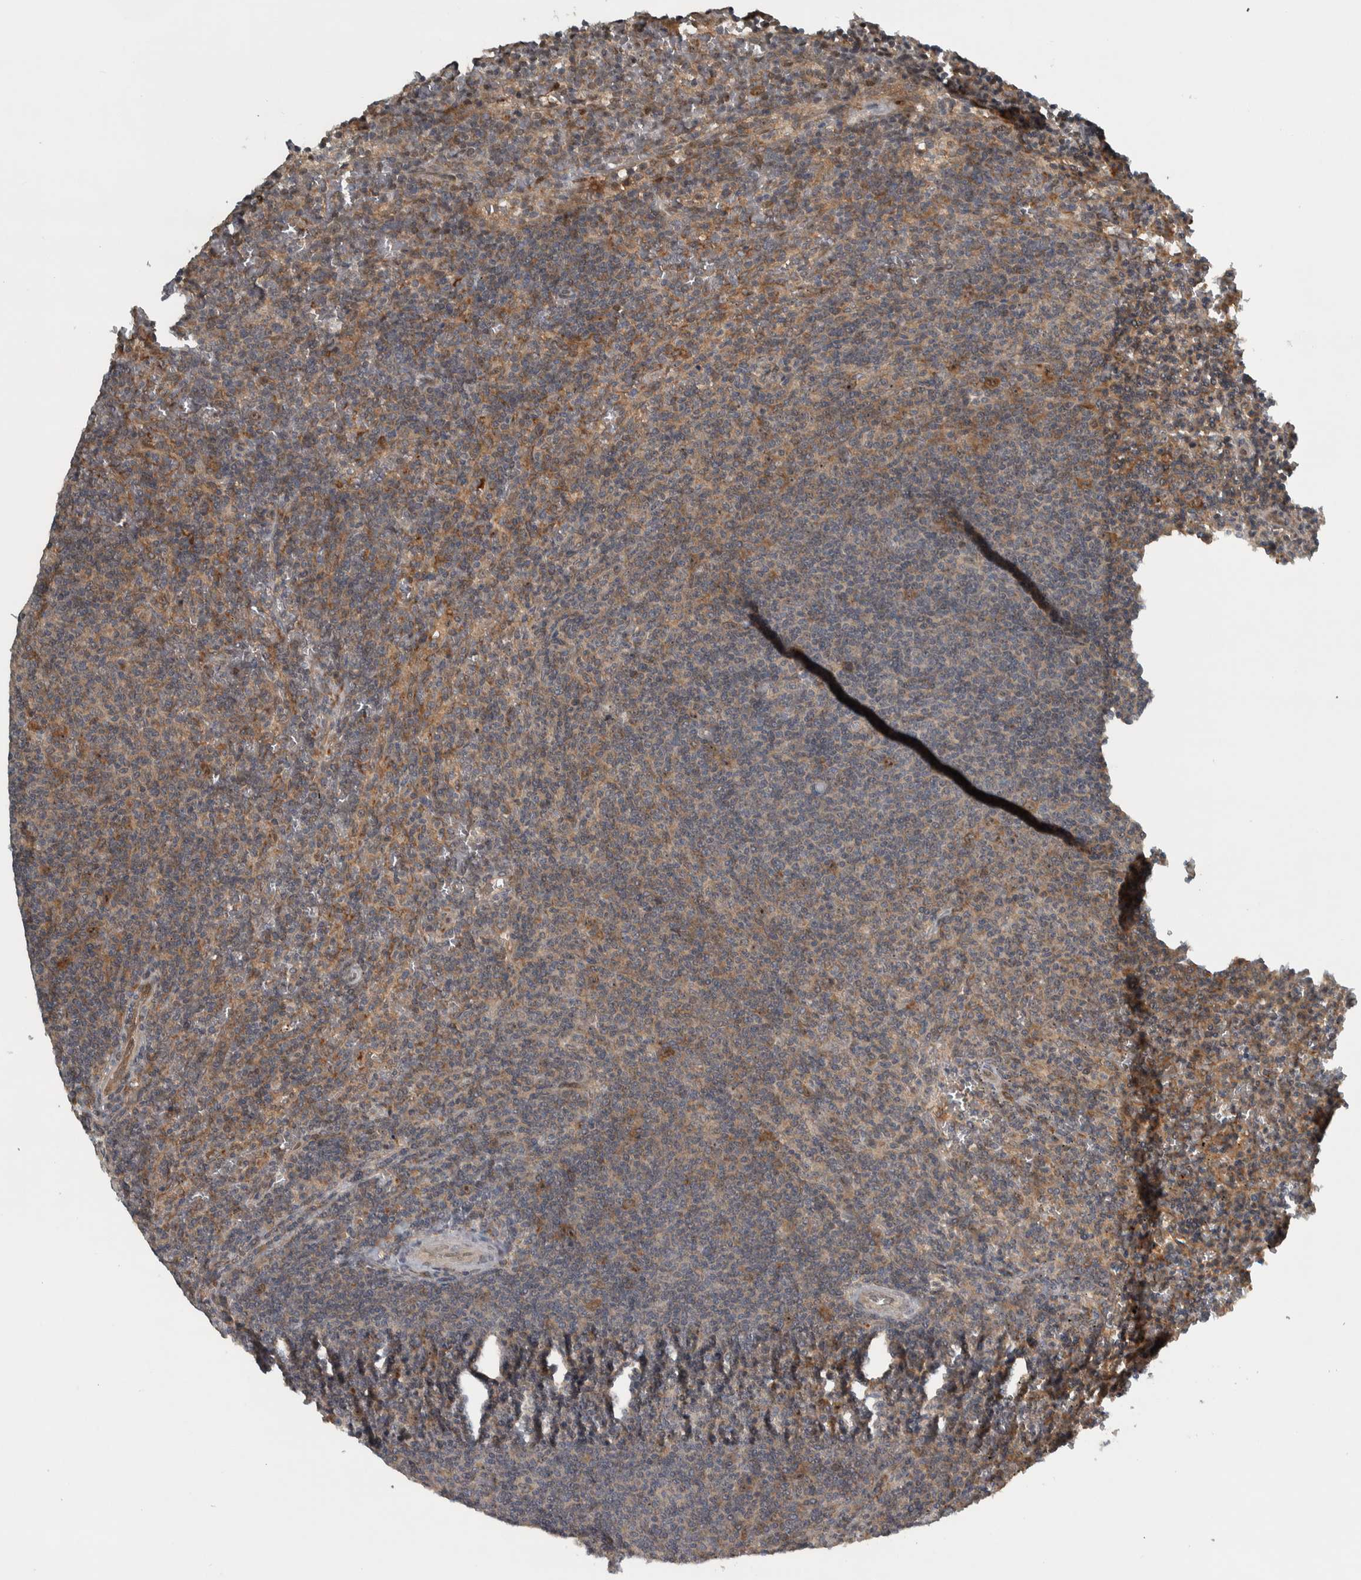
{"staining": {"intensity": "weak", "quantity": "<25%", "location": "cytoplasmic/membranous"}, "tissue": "lymphoma", "cell_type": "Tumor cells", "image_type": "cancer", "snomed": [{"axis": "morphology", "description": "Malignant lymphoma, non-Hodgkin's type, Low grade"}, {"axis": "topography", "description": "Spleen"}], "caption": "The immunohistochemistry image has no significant staining in tumor cells of lymphoma tissue.", "gene": "XPO5", "patient": {"sex": "female", "age": 50}}